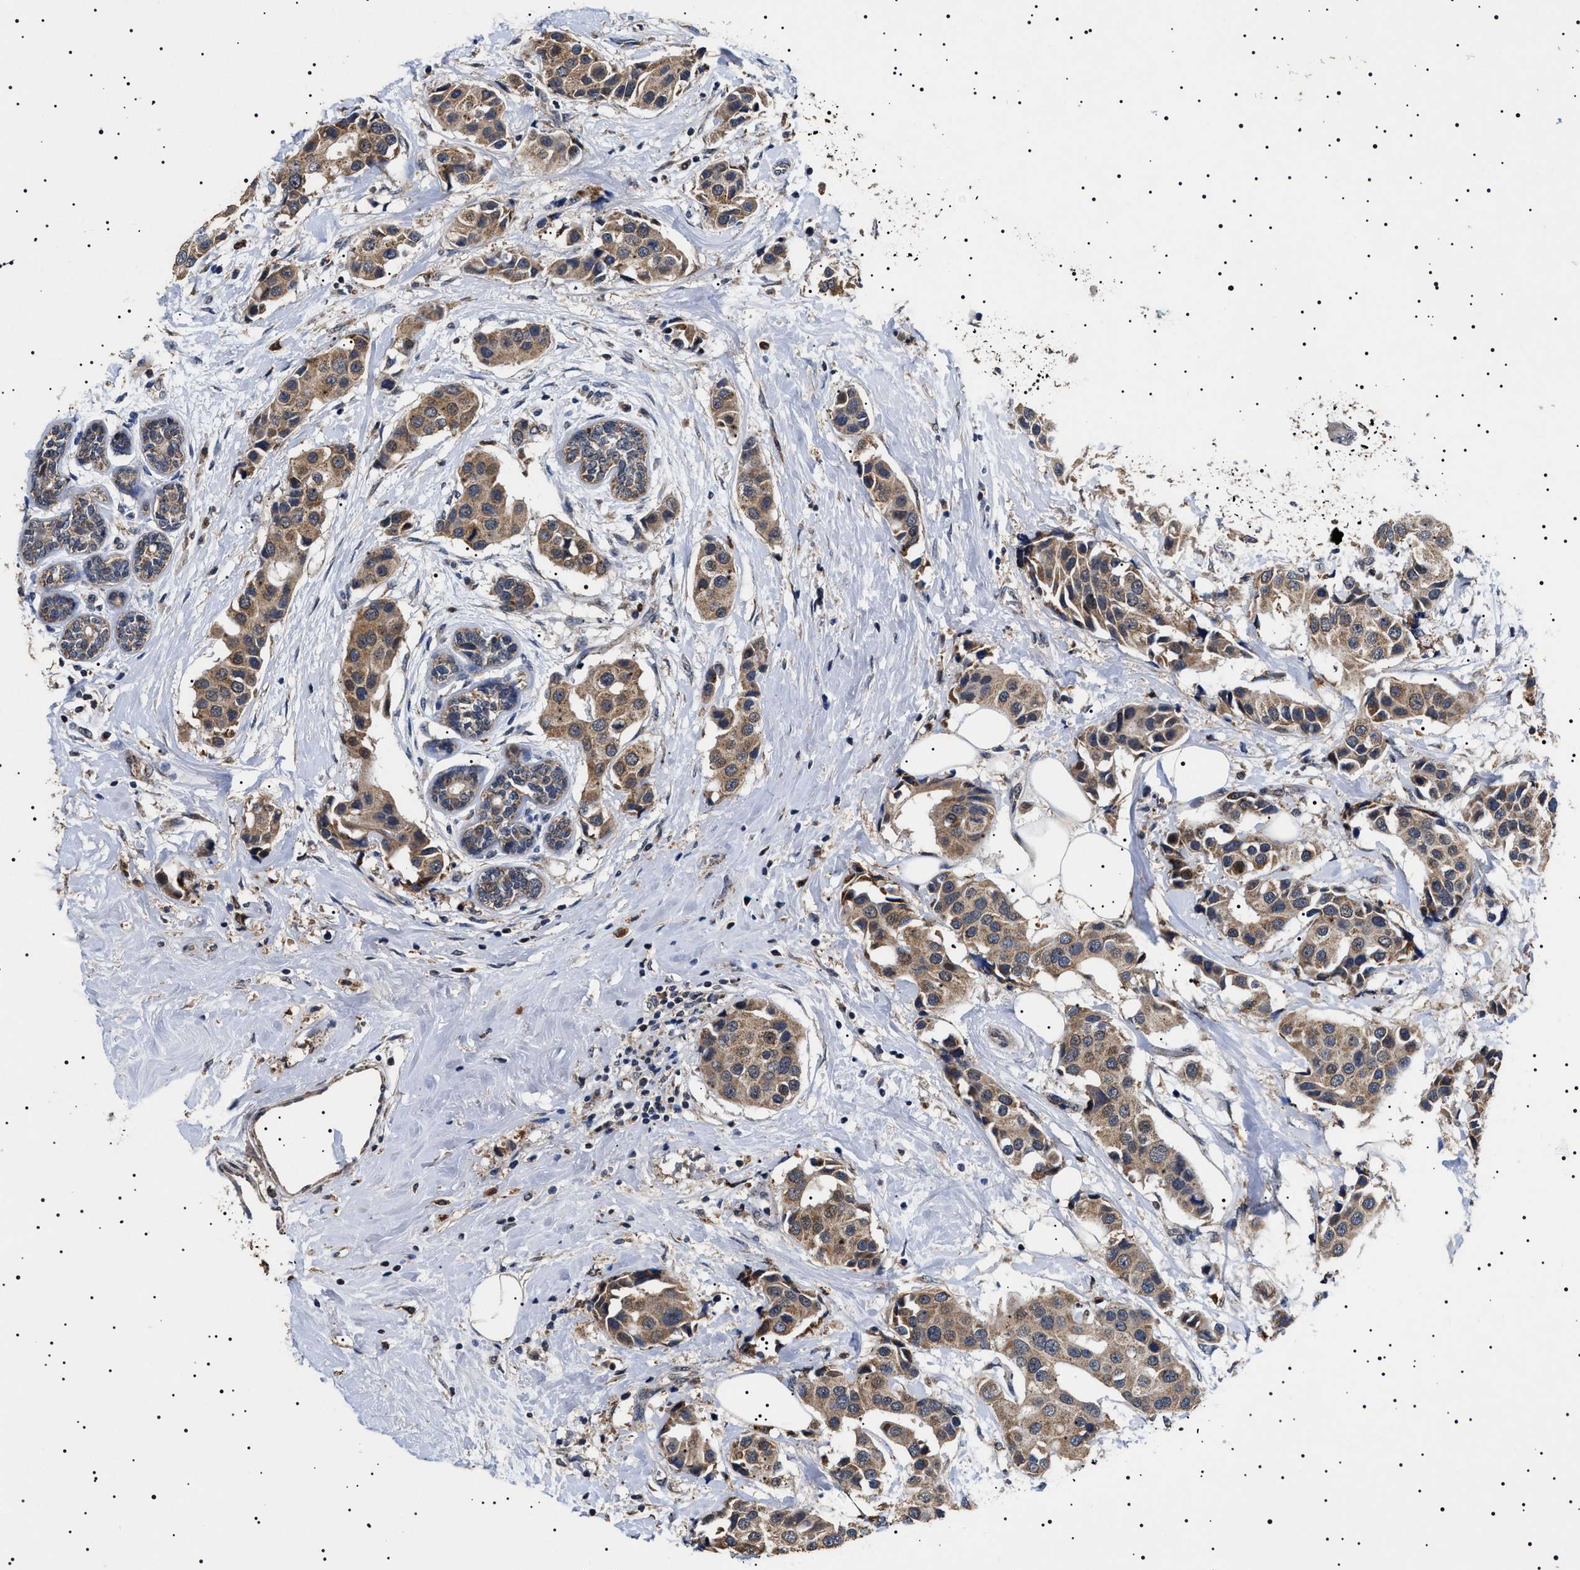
{"staining": {"intensity": "moderate", "quantity": ">75%", "location": "cytoplasmic/membranous"}, "tissue": "breast cancer", "cell_type": "Tumor cells", "image_type": "cancer", "snomed": [{"axis": "morphology", "description": "Normal tissue, NOS"}, {"axis": "morphology", "description": "Duct carcinoma"}, {"axis": "topography", "description": "Breast"}], "caption": "Immunohistochemical staining of invasive ductal carcinoma (breast) exhibits medium levels of moderate cytoplasmic/membranous protein staining in approximately >75% of tumor cells.", "gene": "RAB34", "patient": {"sex": "female", "age": 39}}